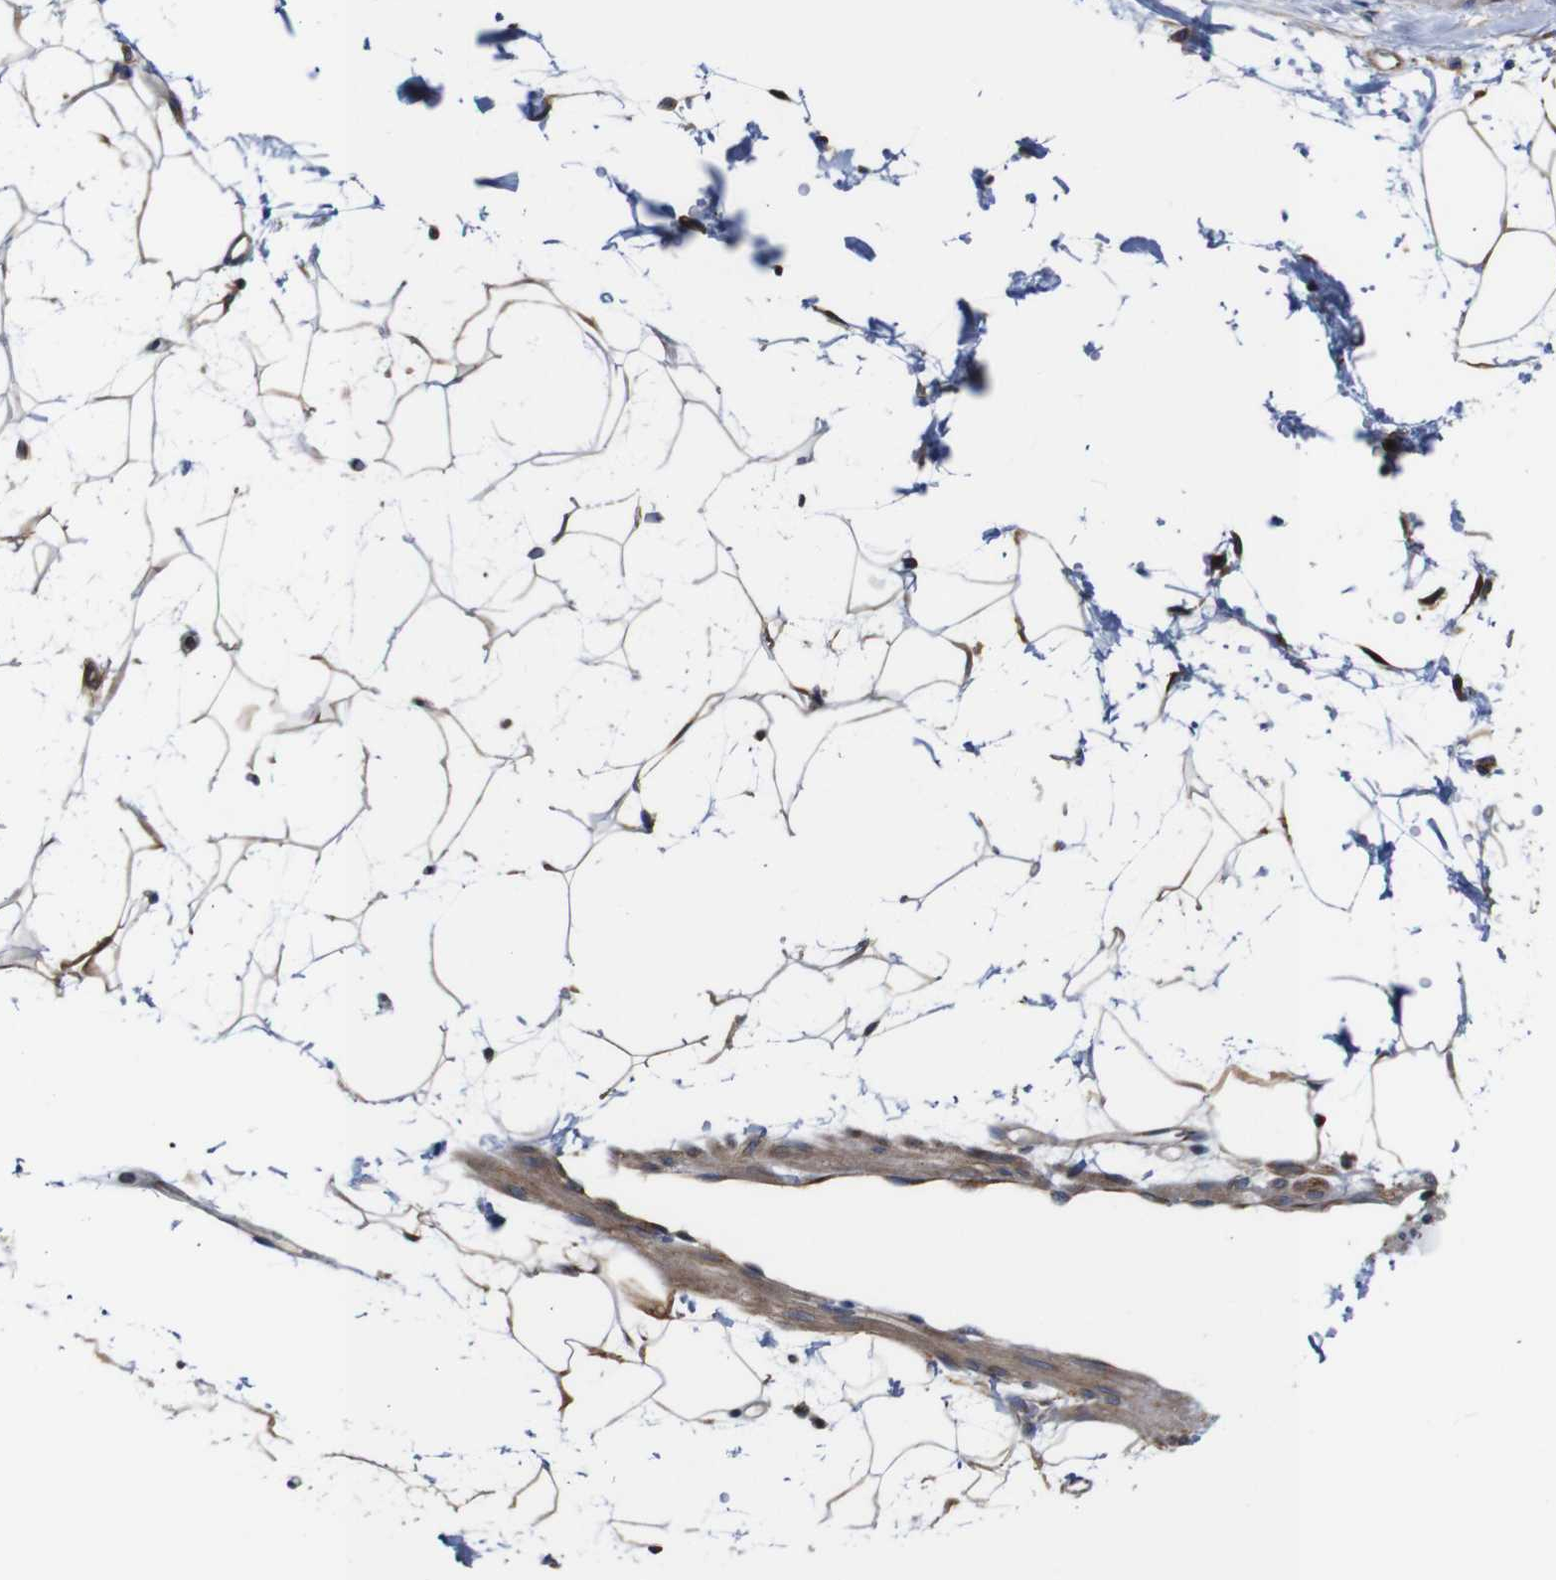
{"staining": {"intensity": "moderate", "quantity": ">75%", "location": "cytoplasmic/membranous"}, "tissue": "adipose tissue", "cell_type": "Adipocytes", "image_type": "normal", "snomed": [{"axis": "morphology", "description": "Normal tissue, NOS"}, {"axis": "topography", "description": "Soft tissue"}], "caption": "Adipose tissue stained with DAB immunohistochemistry displays medium levels of moderate cytoplasmic/membranous expression in approximately >75% of adipocytes. (DAB = brown stain, brightfield microscopy at high magnification).", "gene": "CLCC1", "patient": {"sex": "male", "age": 72}}